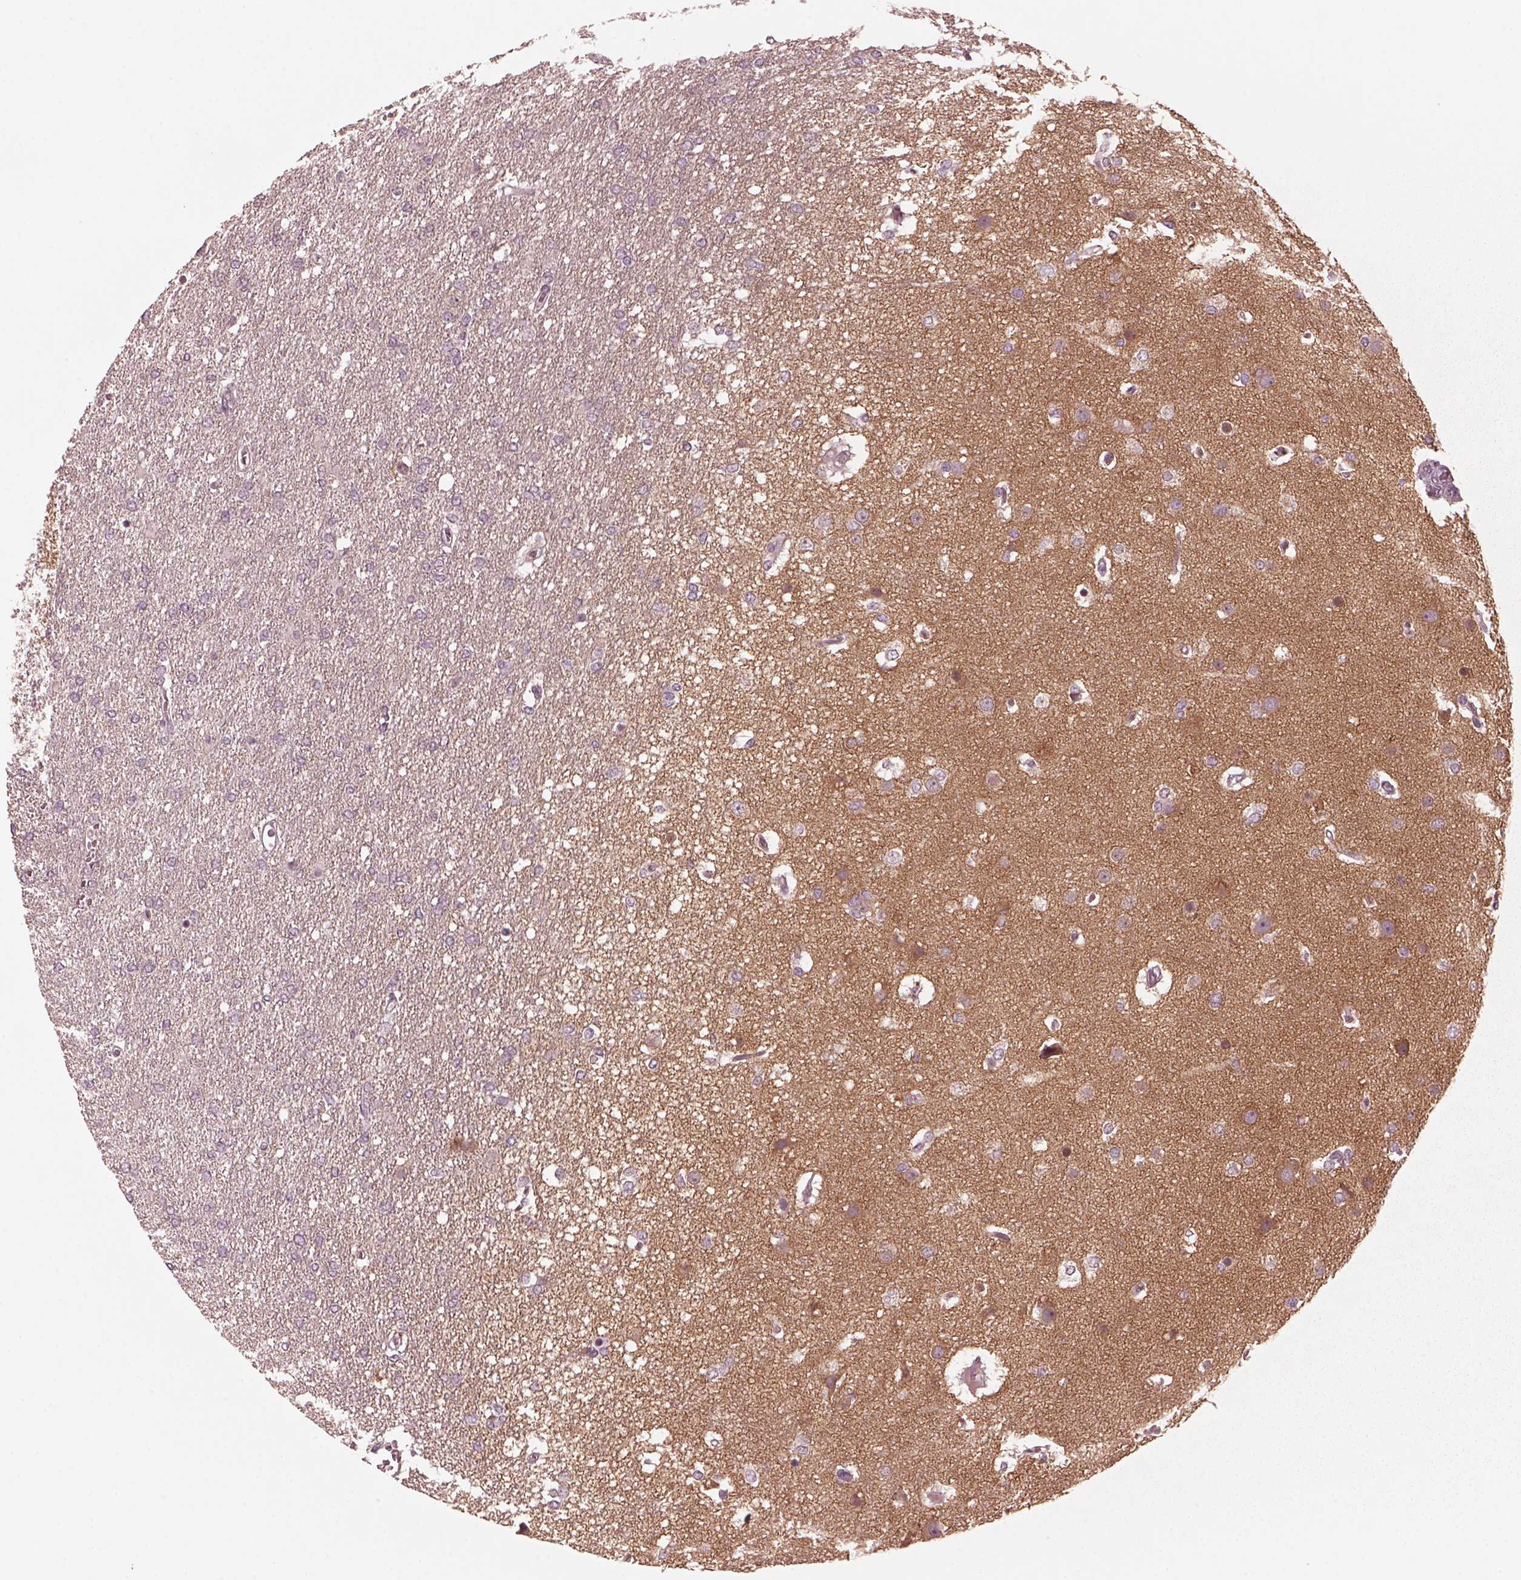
{"staining": {"intensity": "negative", "quantity": "none", "location": "none"}, "tissue": "glioma", "cell_type": "Tumor cells", "image_type": "cancer", "snomed": [{"axis": "morphology", "description": "Glioma, malignant, High grade"}, {"axis": "topography", "description": "Brain"}], "caption": "IHC micrograph of human malignant glioma (high-grade) stained for a protein (brown), which displays no positivity in tumor cells.", "gene": "RGS7", "patient": {"sex": "female", "age": 61}}